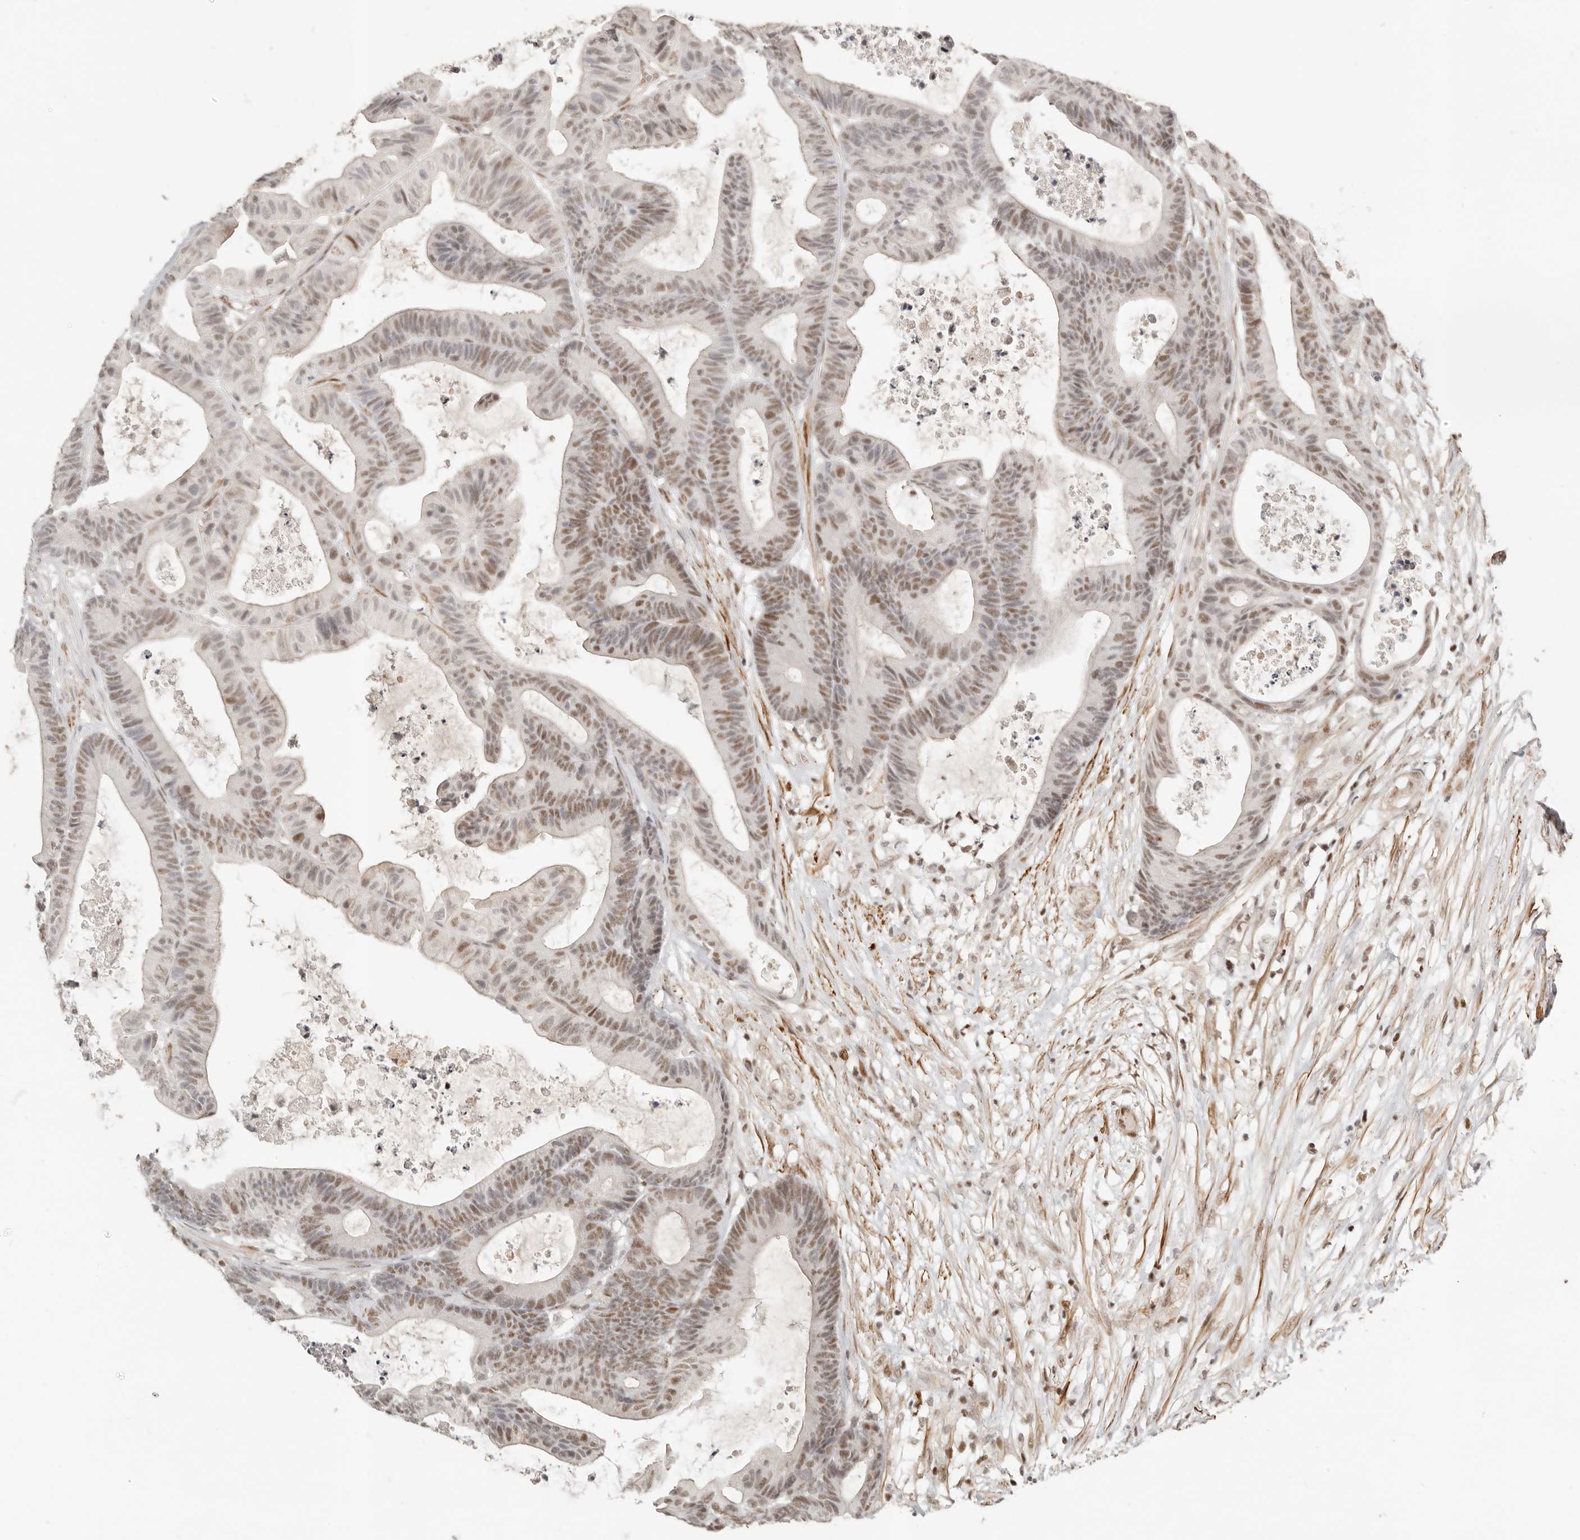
{"staining": {"intensity": "moderate", "quantity": "25%-75%", "location": "nuclear"}, "tissue": "colorectal cancer", "cell_type": "Tumor cells", "image_type": "cancer", "snomed": [{"axis": "morphology", "description": "Adenocarcinoma, NOS"}, {"axis": "topography", "description": "Colon"}], "caption": "Tumor cells demonstrate medium levels of moderate nuclear staining in about 25%-75% of cells in human colorectal cancer (adenocarcinoma). (brown staining indicates protein expression, while blue staining denotes nuclei).", "gene": "GABPA", "patient": {"sex": "female", "age": 84}}